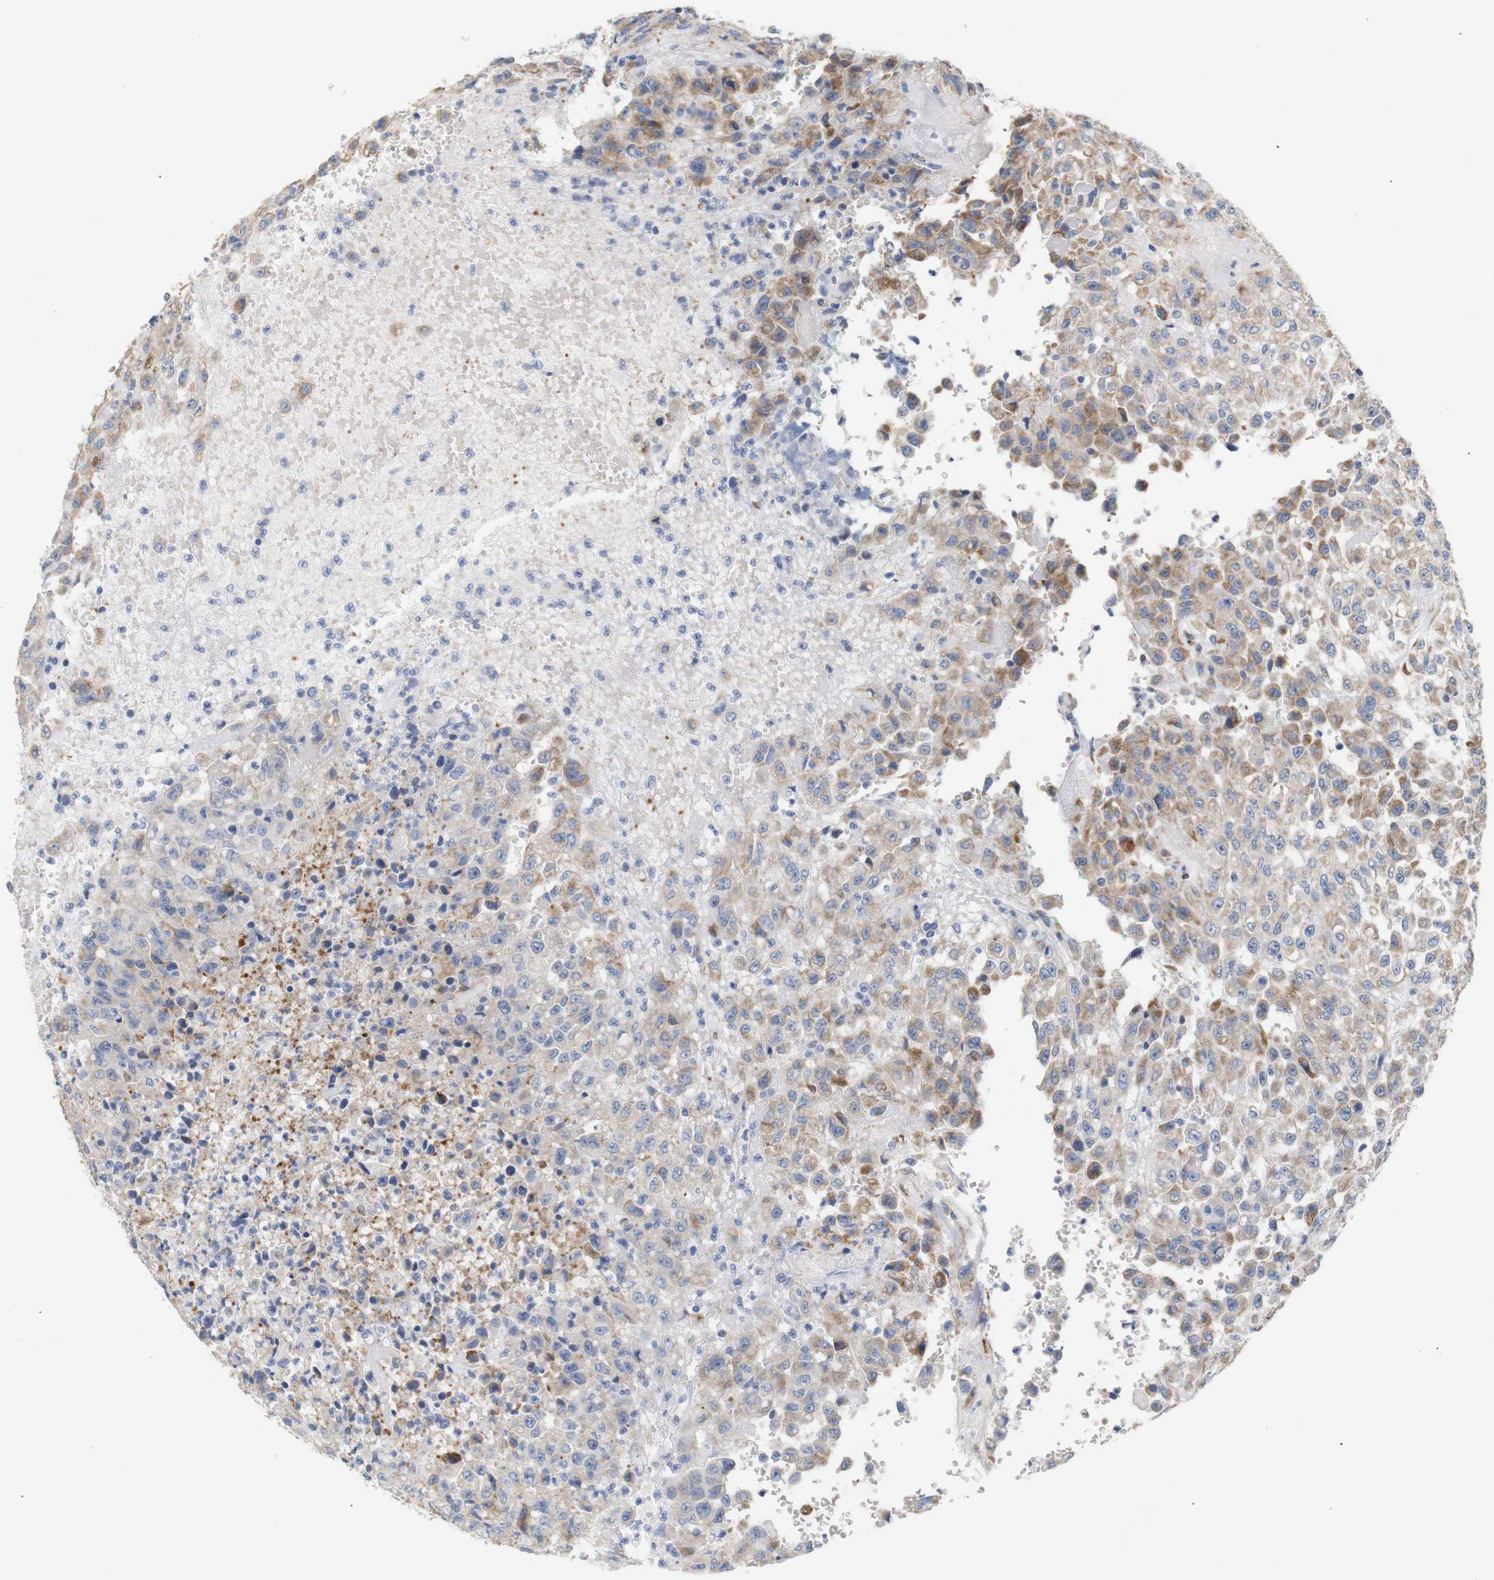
{"staining": {"intensity": "moderate", "quantity": "25%-75%", "location": "cytoplasmic/membranous"}, "tissue": "urothelial cancer", "cell_type": "Tumor cells", "image_type": "cancer", "snomed": [{"axis": "morphology", "description": "Urothelial carcinoma, High grade"}, {"axis": "topography", "description": "Urinary bladder"}], "caption": "The photomicrograph demonstrates immunohistochemical staining of urothelial carcinoma (high-grade). There is moderate cytoplasmic/membranous staining is appreciated in about 25%-75% of tumor cells.", "gene": "TRIM5", "patient": {"sex": "male", "age": 46}}